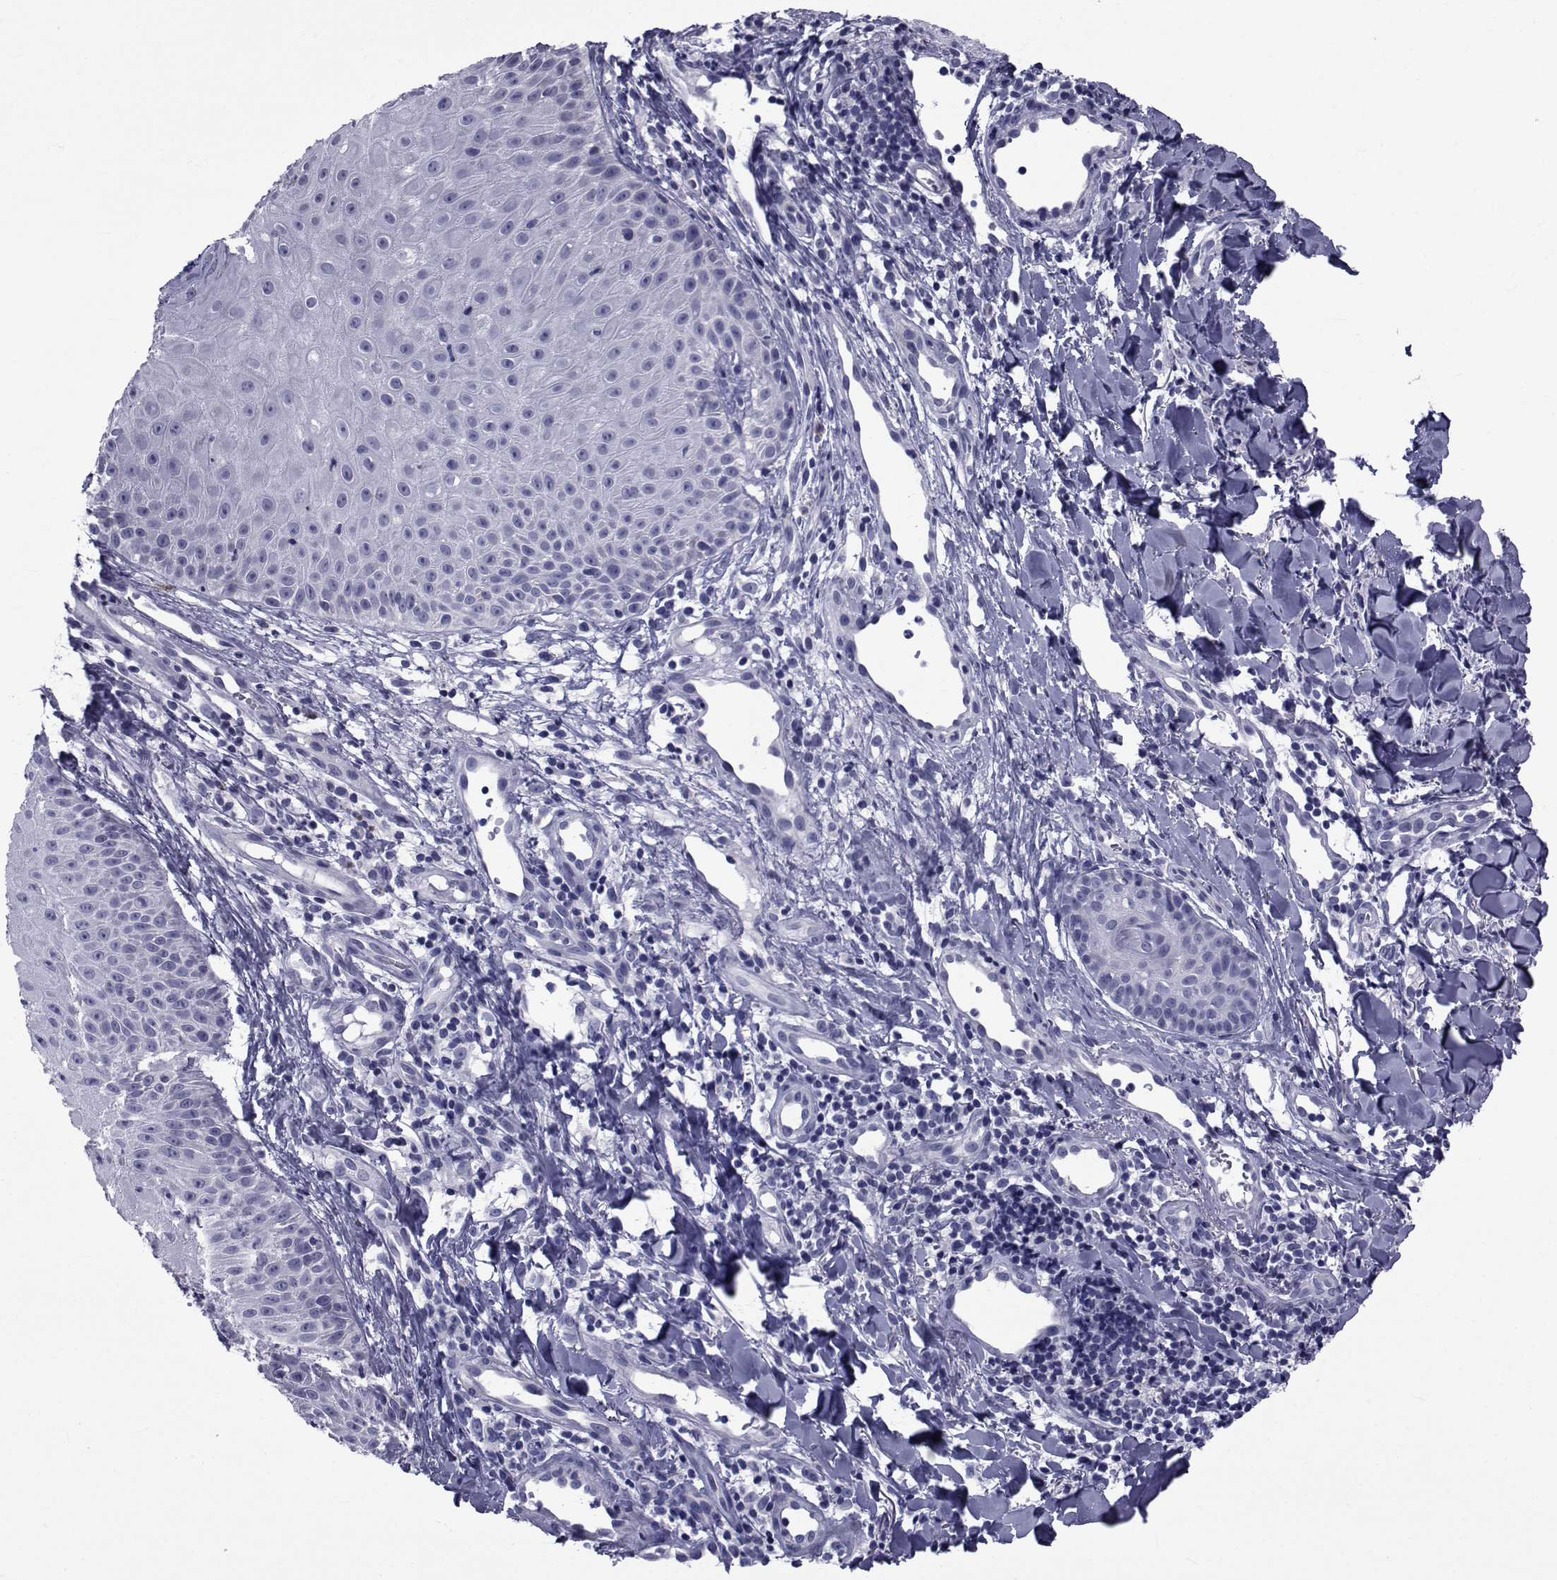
{"staining": {"intensity": "negative", "quantity": "none", "location": "none"}, "tissue": "melanoma", "cell_type": "Tumor cells", "image_type": "cancer", "snomed": [{"axis": "morphology", "description": "Malignant melanoma, NOS"}, {"axis": "topography", "description": "Skin"}], "caption": "Protein analysis of melanoma shows no significant positivity in tumor cells.", "gene": "GKAP1", "patient": {"sex": "male", "age": 67}}